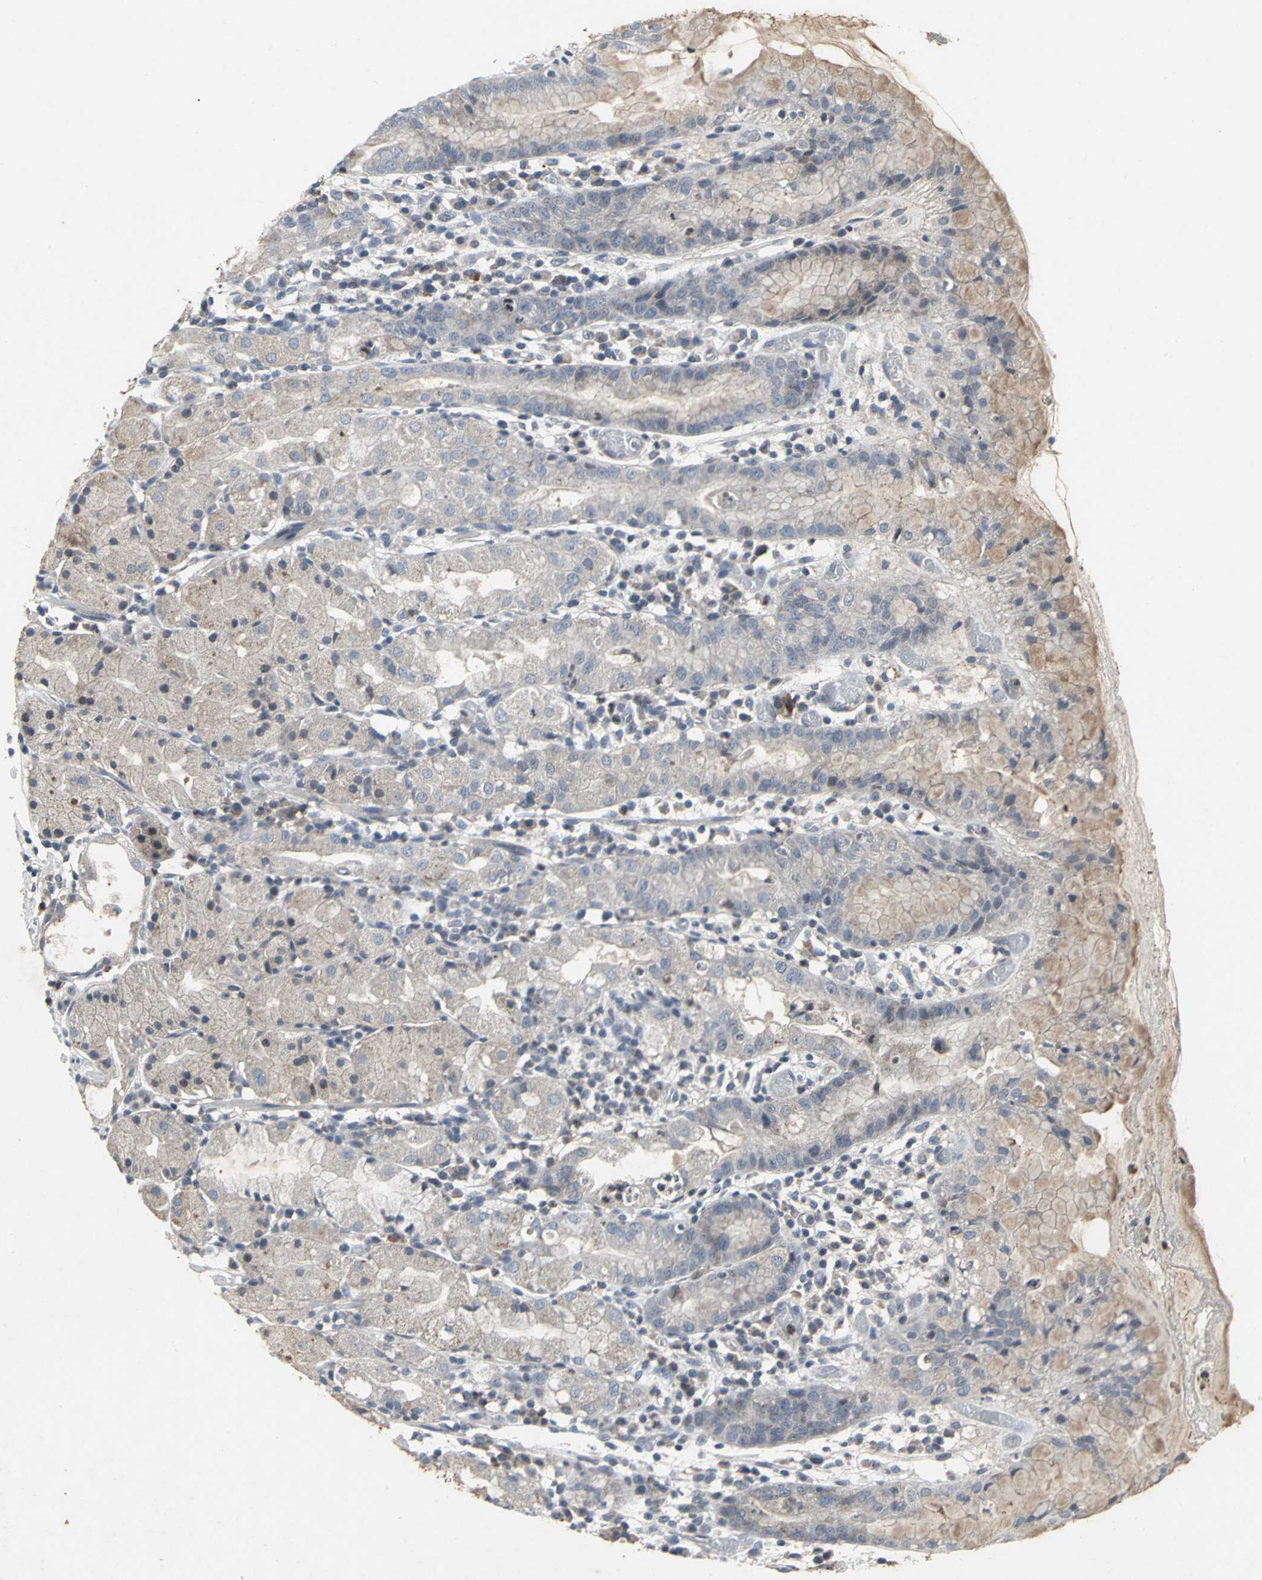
{"staining": {"intensity": "strong", "quantity": "25%-75%", "location": "cytoplasmic/membranous"}, "tissue": "stomach", "cell_type": "Glandular cells", "image_type": "normal", "snomed": [{"axis": "morphology", "description": "Normal tissue, NOS"}, {"axis": "topography", "description": "Stomach"}, {"axis": "topography", "description": "Stomach, lower"}], "caption": "Benign stomach exhibits strong cytoplasmic/membranous positivity in about 25%-75% of glandular cells, visualized by immunohistochemistry. (Brightfield microscopy of DAB IHC at high magnification).", "gene": "BMP4", "patient": {"sex": "female", "age": 75}}